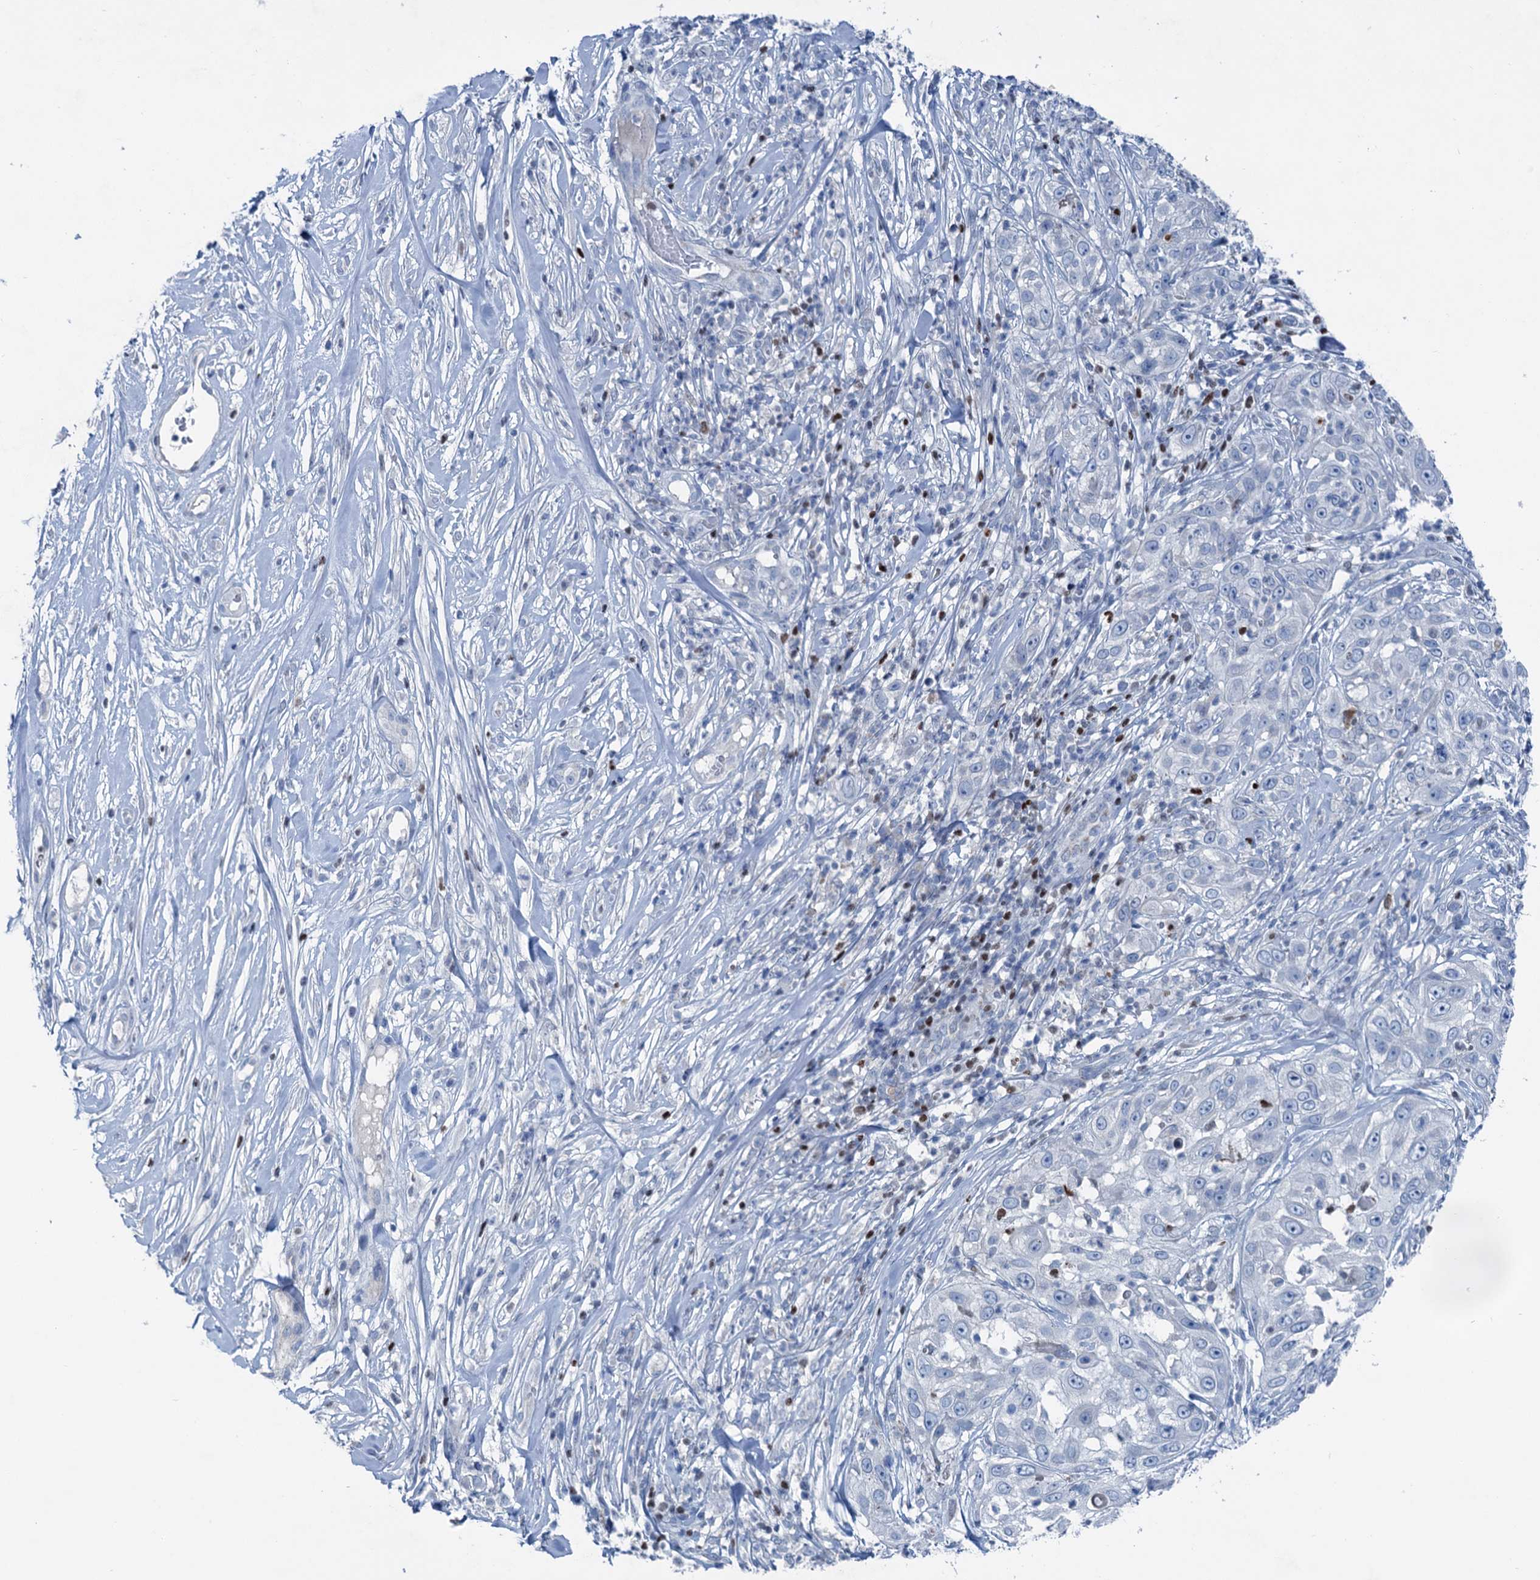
{"staining": {"intensity": "negative", "quantity": "none", "location": "none"}, "tissue": "skin cancer", "cell_type": "Tumor cells", "image_type": "cancer", "snomed": [{"axis": "morphology", "description": "Squamous cell carcinoma, NOS"}, {"axis": "topography", "description": "Skin"}], "caption": "The histopathology image displays no staining of tumor cells in skin cancer (squamous cell carcinoma). (Stains: DAB immunohistochemistry with hematoxylin counter stain, Microscopy: brightfield microscopy at high magnification).", "gene": "ELP4", "patient": {"sex": "female", "age": 44}}